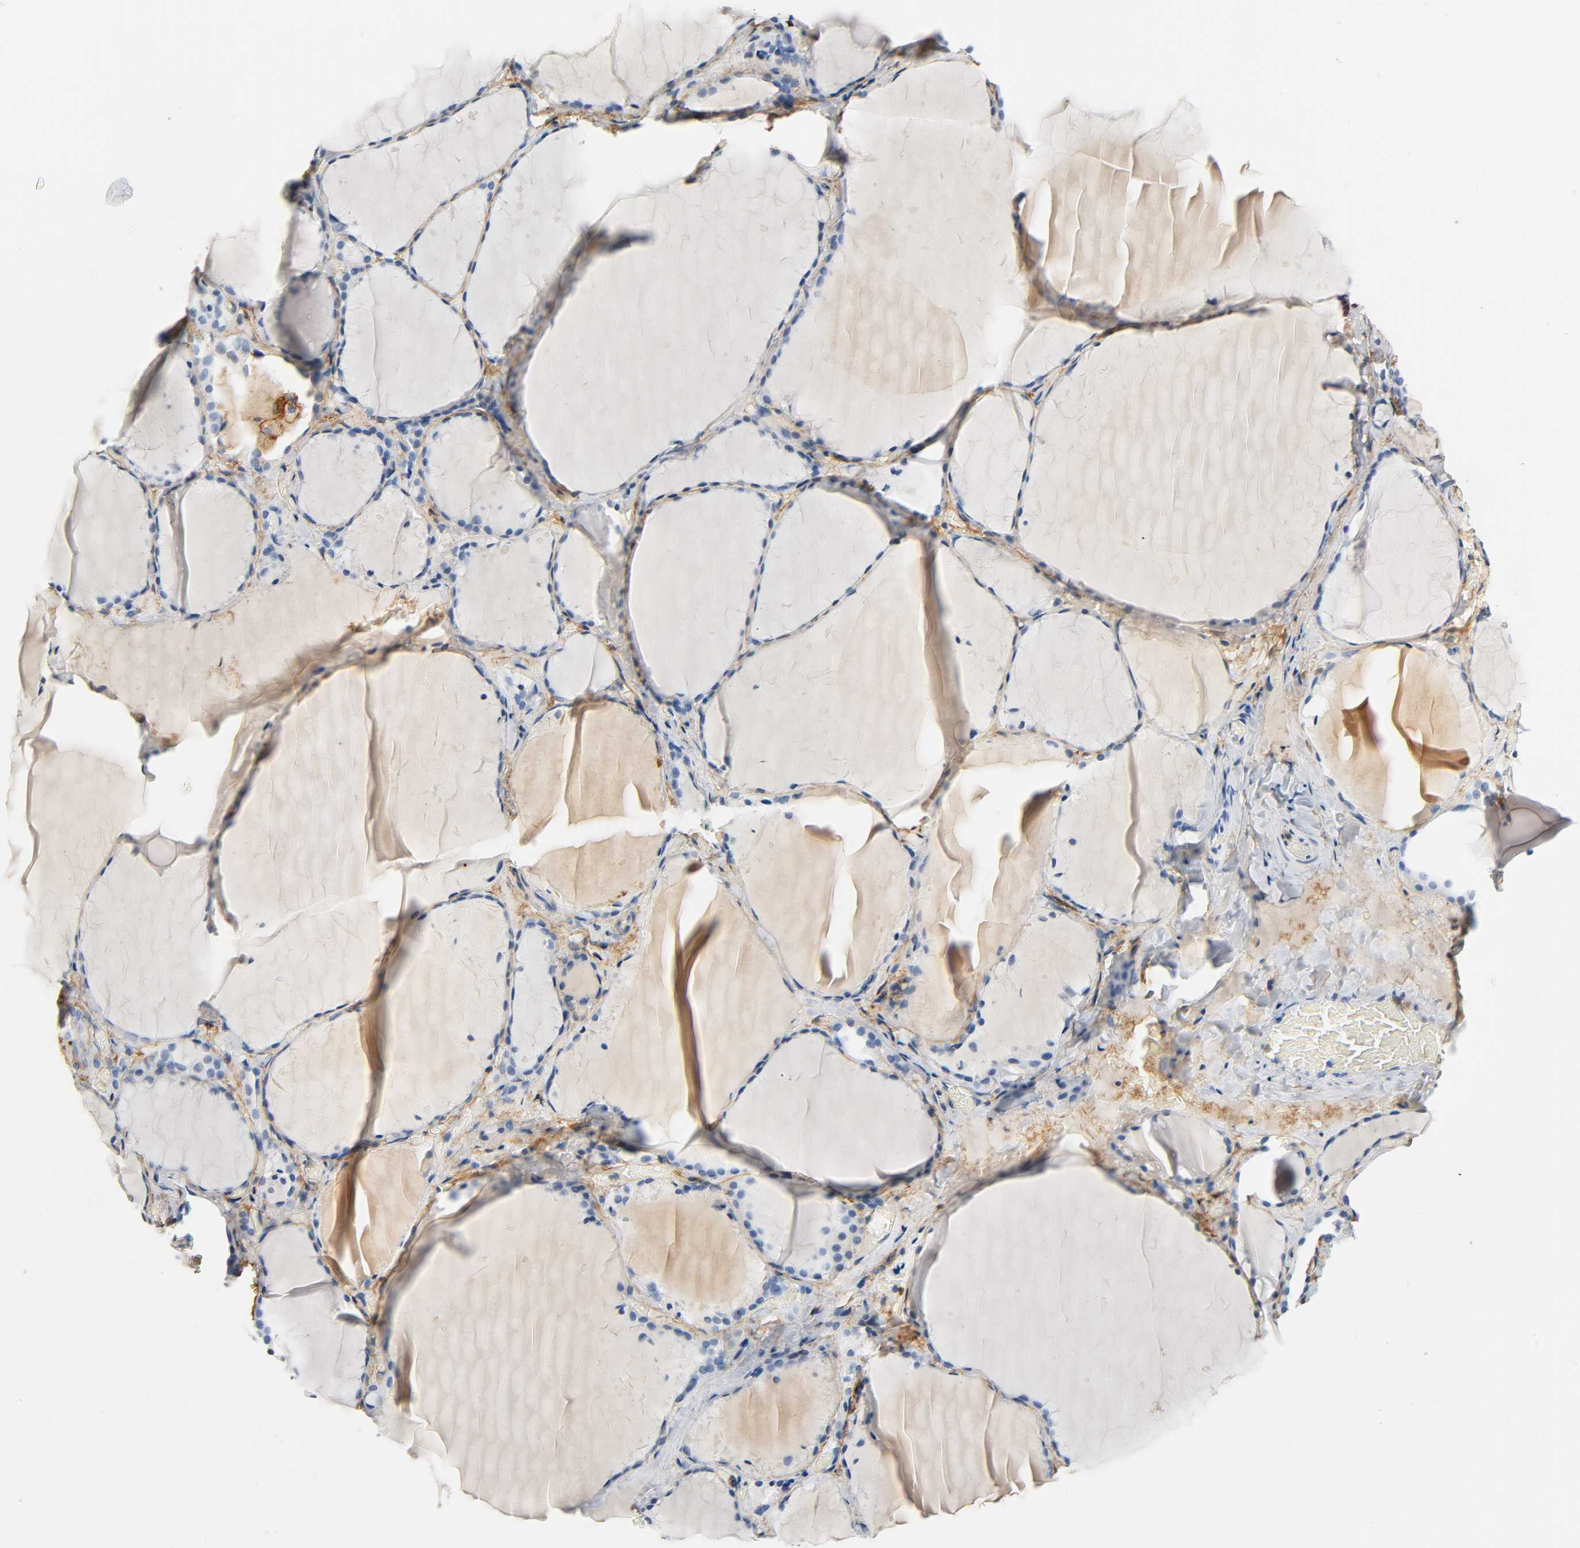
{"staining": {"intensity": "weak", "quantity": "<25%", "location": "cytoplasmic/membranous"}, "tissue": "thyroid gland", "cell_type": "Glandular cells", "image_type": "normal", "snomed": [{"axis": "morphology", "description": "Normal tissue, NOS"}, {"axis": "topography", "description": "Thyroid gland"}], "caption": "The immunohistochemistry histopathology image has no significant expression in glandular cells of thyroid gland.", "gene": "ANPEP", "patient": {"sex": "female", "age": 22}}